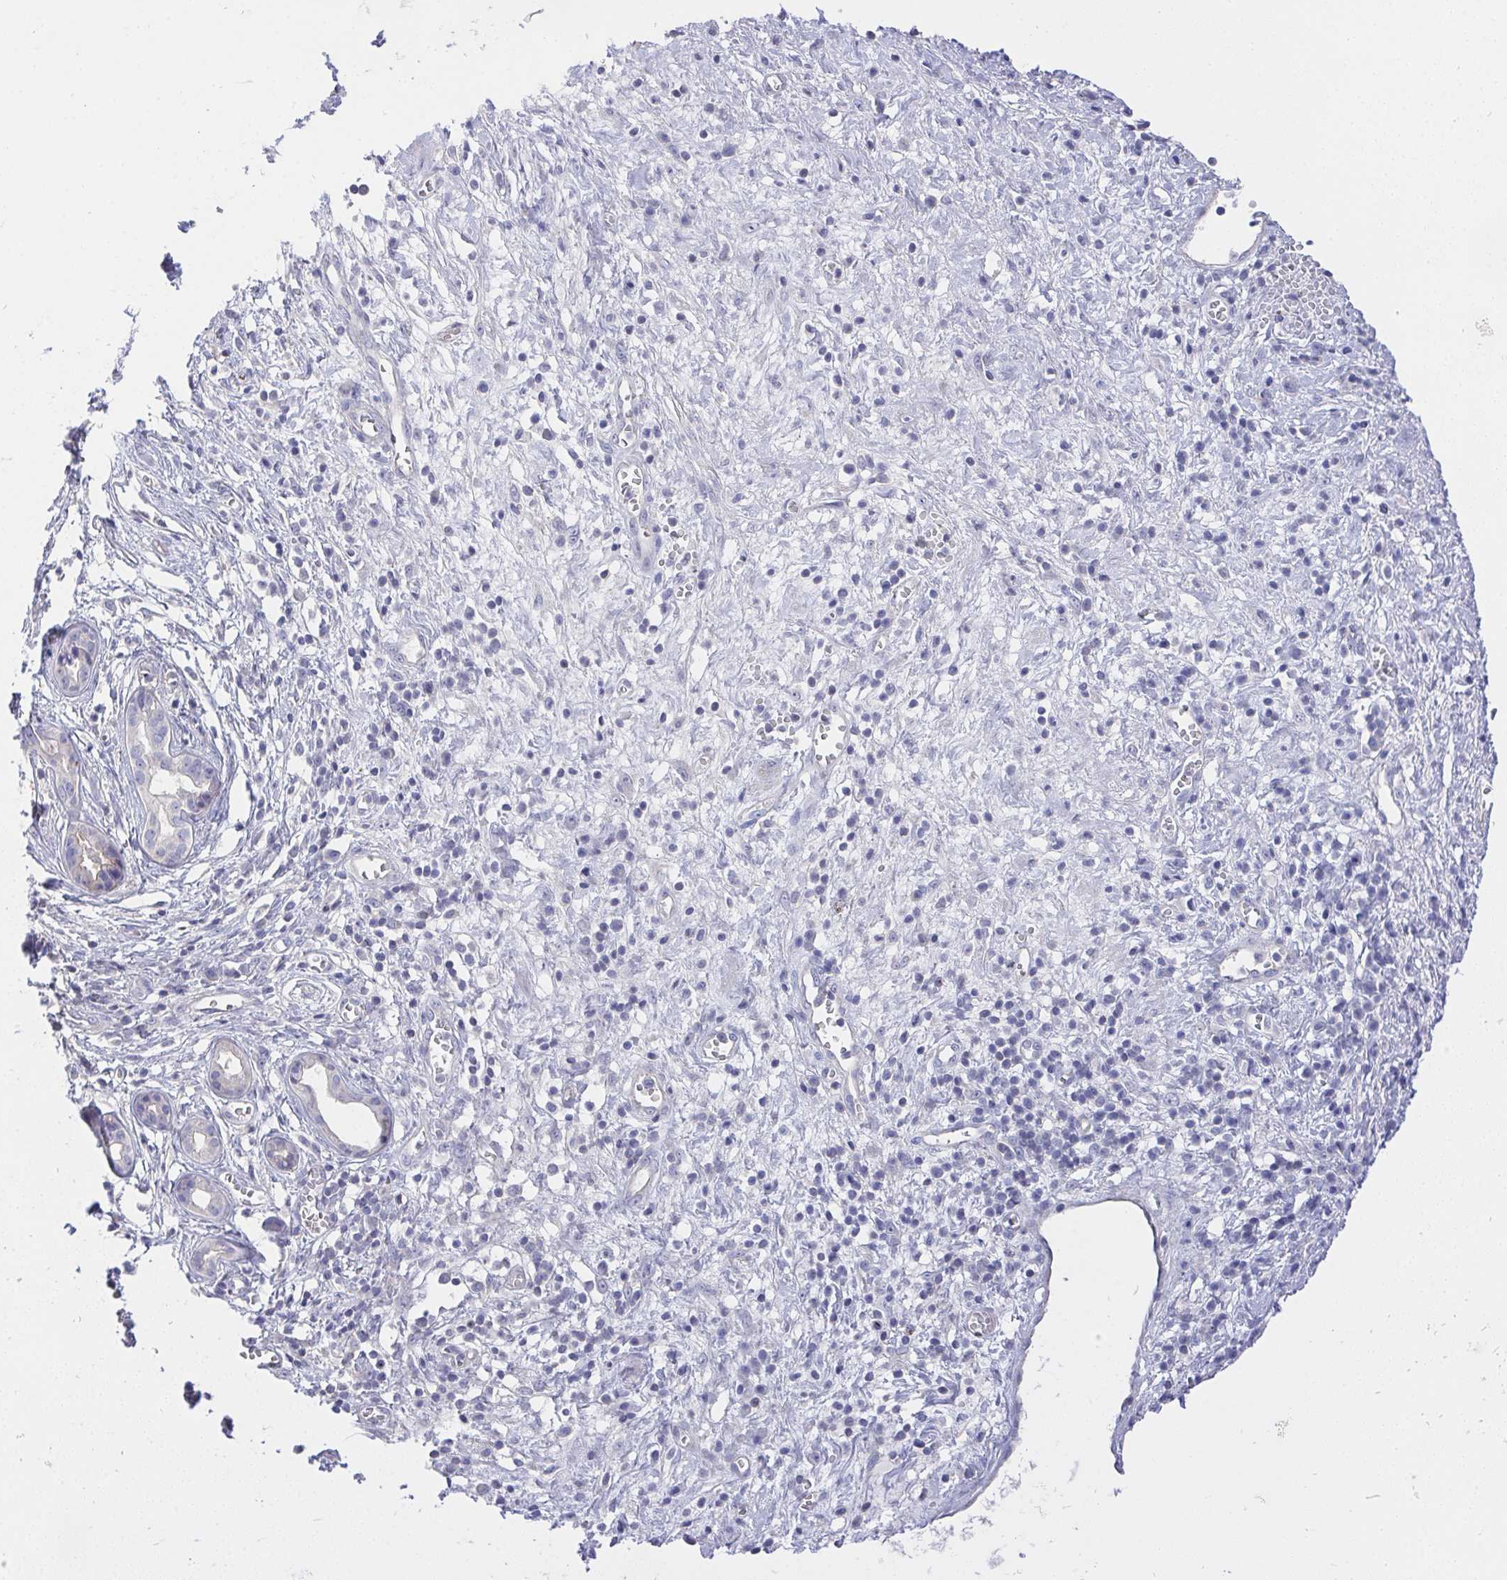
{"staining": {"intensity": "negative", "quantity": "none", "location": "none"}, "tissue": "pancreatic cancer", "cell_type": "Tumor cells", "image_type": "cancer", "snomed": [{"axis": "morphology", "description": "Adenocarcinoma, NOS"}, {"axis": "topography", "description": "Pancreas"}], "caption": "Tumor cells are negative for brown protein staining in pancreatic adenocarcinoma.", "gene": "PRG3", "patient": {"sex": "female", "age": 73}}